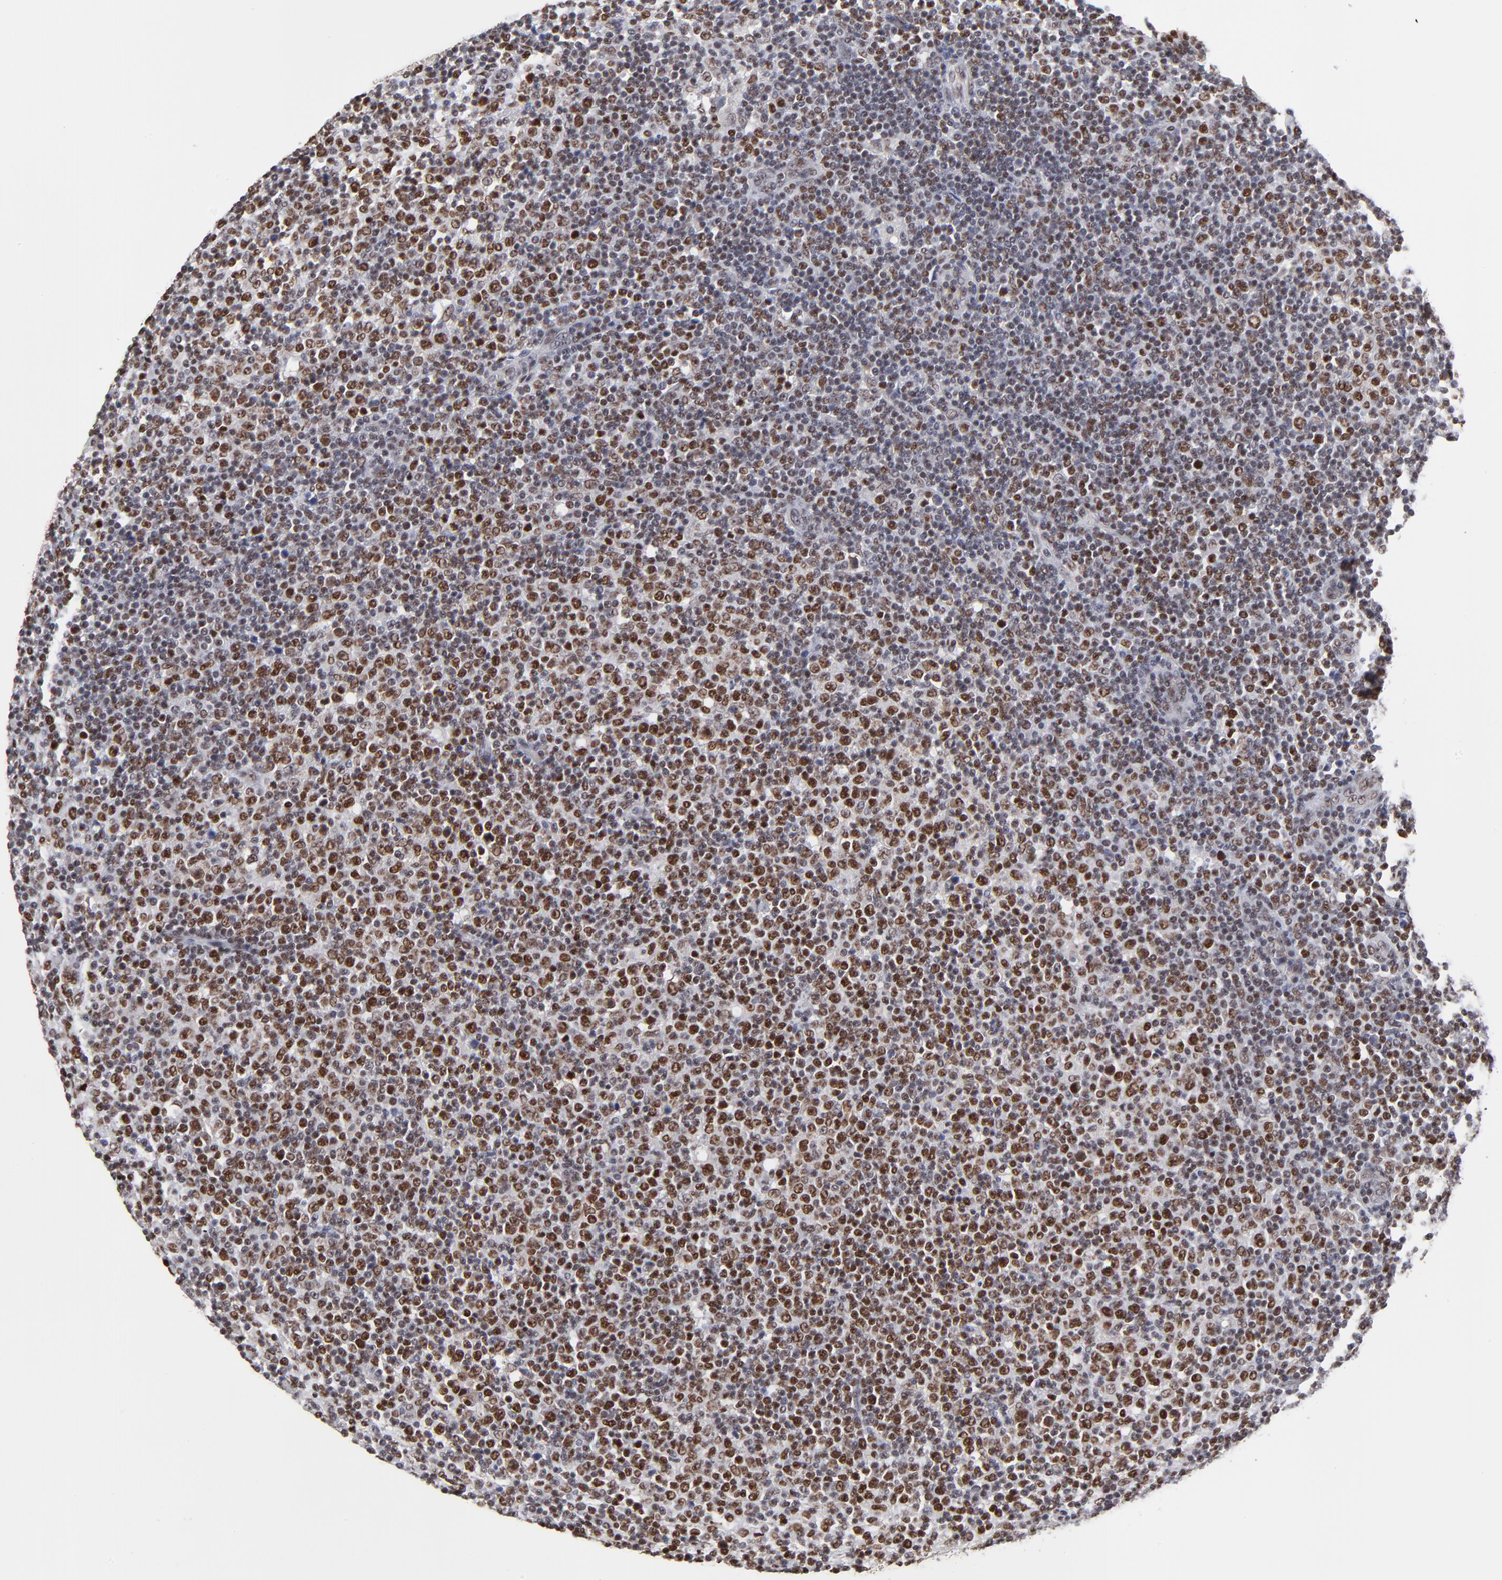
{"staining": {"intensity": "strong", "quantity": ">75%", "location": "nuclear"}, "tissue": "lymphoma", "cell_type": "Tumor cells", "image_type": "cancer", "snomed": [{"axis": "morphology", "description": "Malignant lymphoma, non-Hodgkin's type, Low grade"}, {"axis": "topography", "description": "Lymph node"}], "caption": "There is high levels of strong nuclear staining in tumor cells of malignant lymphoma, non-Hodgkin's type (low-grade), as demonstrated by immunohistochemical staining (brown color).", "gene": "ZMYM3", "patient": {"sex": "male", "age": 70}}